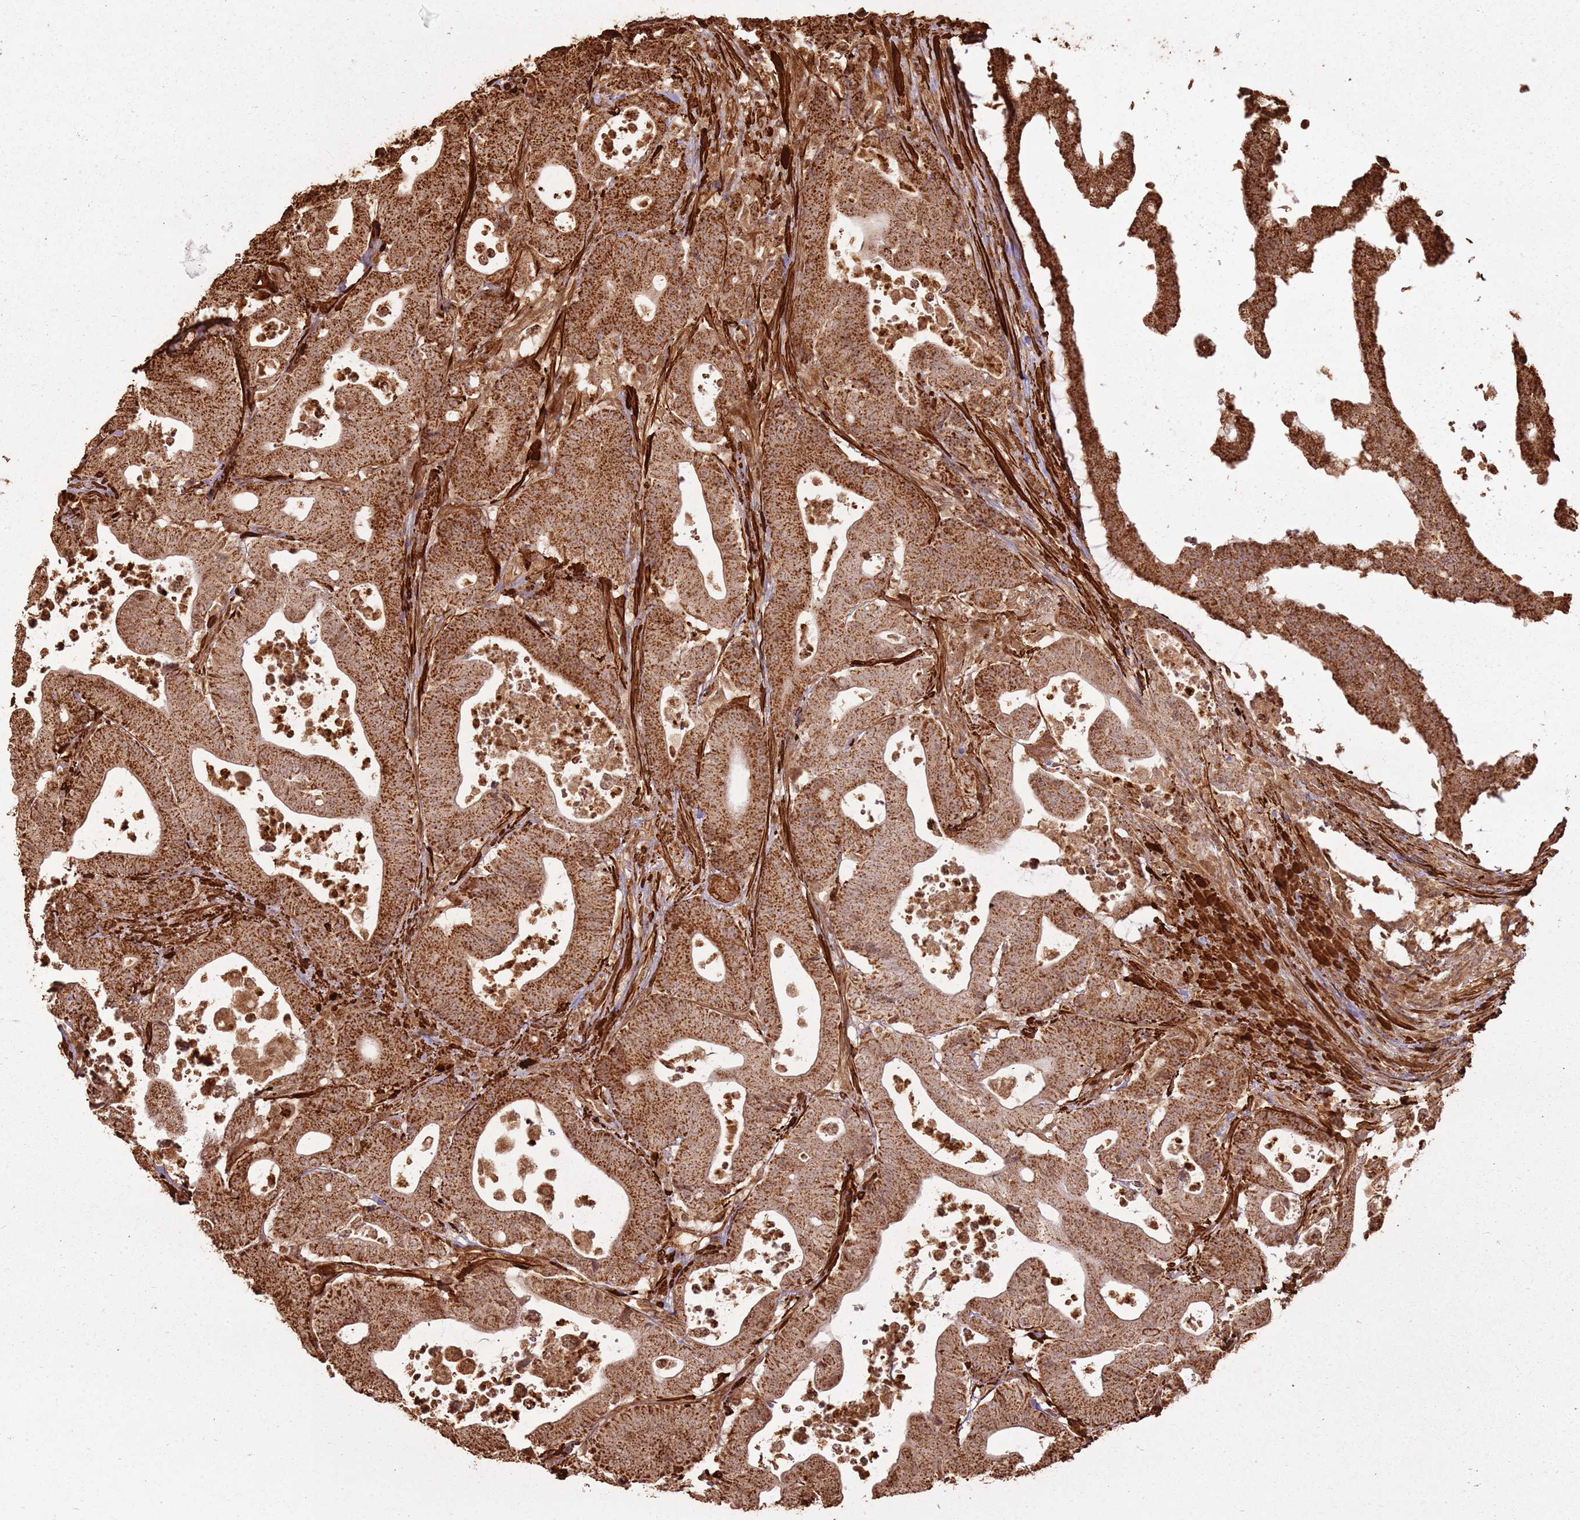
{"staining": {"intensity": "strong", "quantity": ">75%", "location": "cytoplasmic/membranous"}, "tissue": "colorectal cancer", "cell_type": "Tumor cells", "image_type": "cancer", "snomed": [{"axis": "morphology", "description": "Adenocarcinoma, NOS"}, {"axis": "topography", "description": "Colon"}], "caption": "Brown immunohistochemical staining in human adenocarcinoma (colorectal) shows strong cytoplasmic/membranous expression in about >75% of tumor cells. Nuclei are stained in blue.", "gene": "DDX59", "patient": {"sex": "female", "age": 84}}